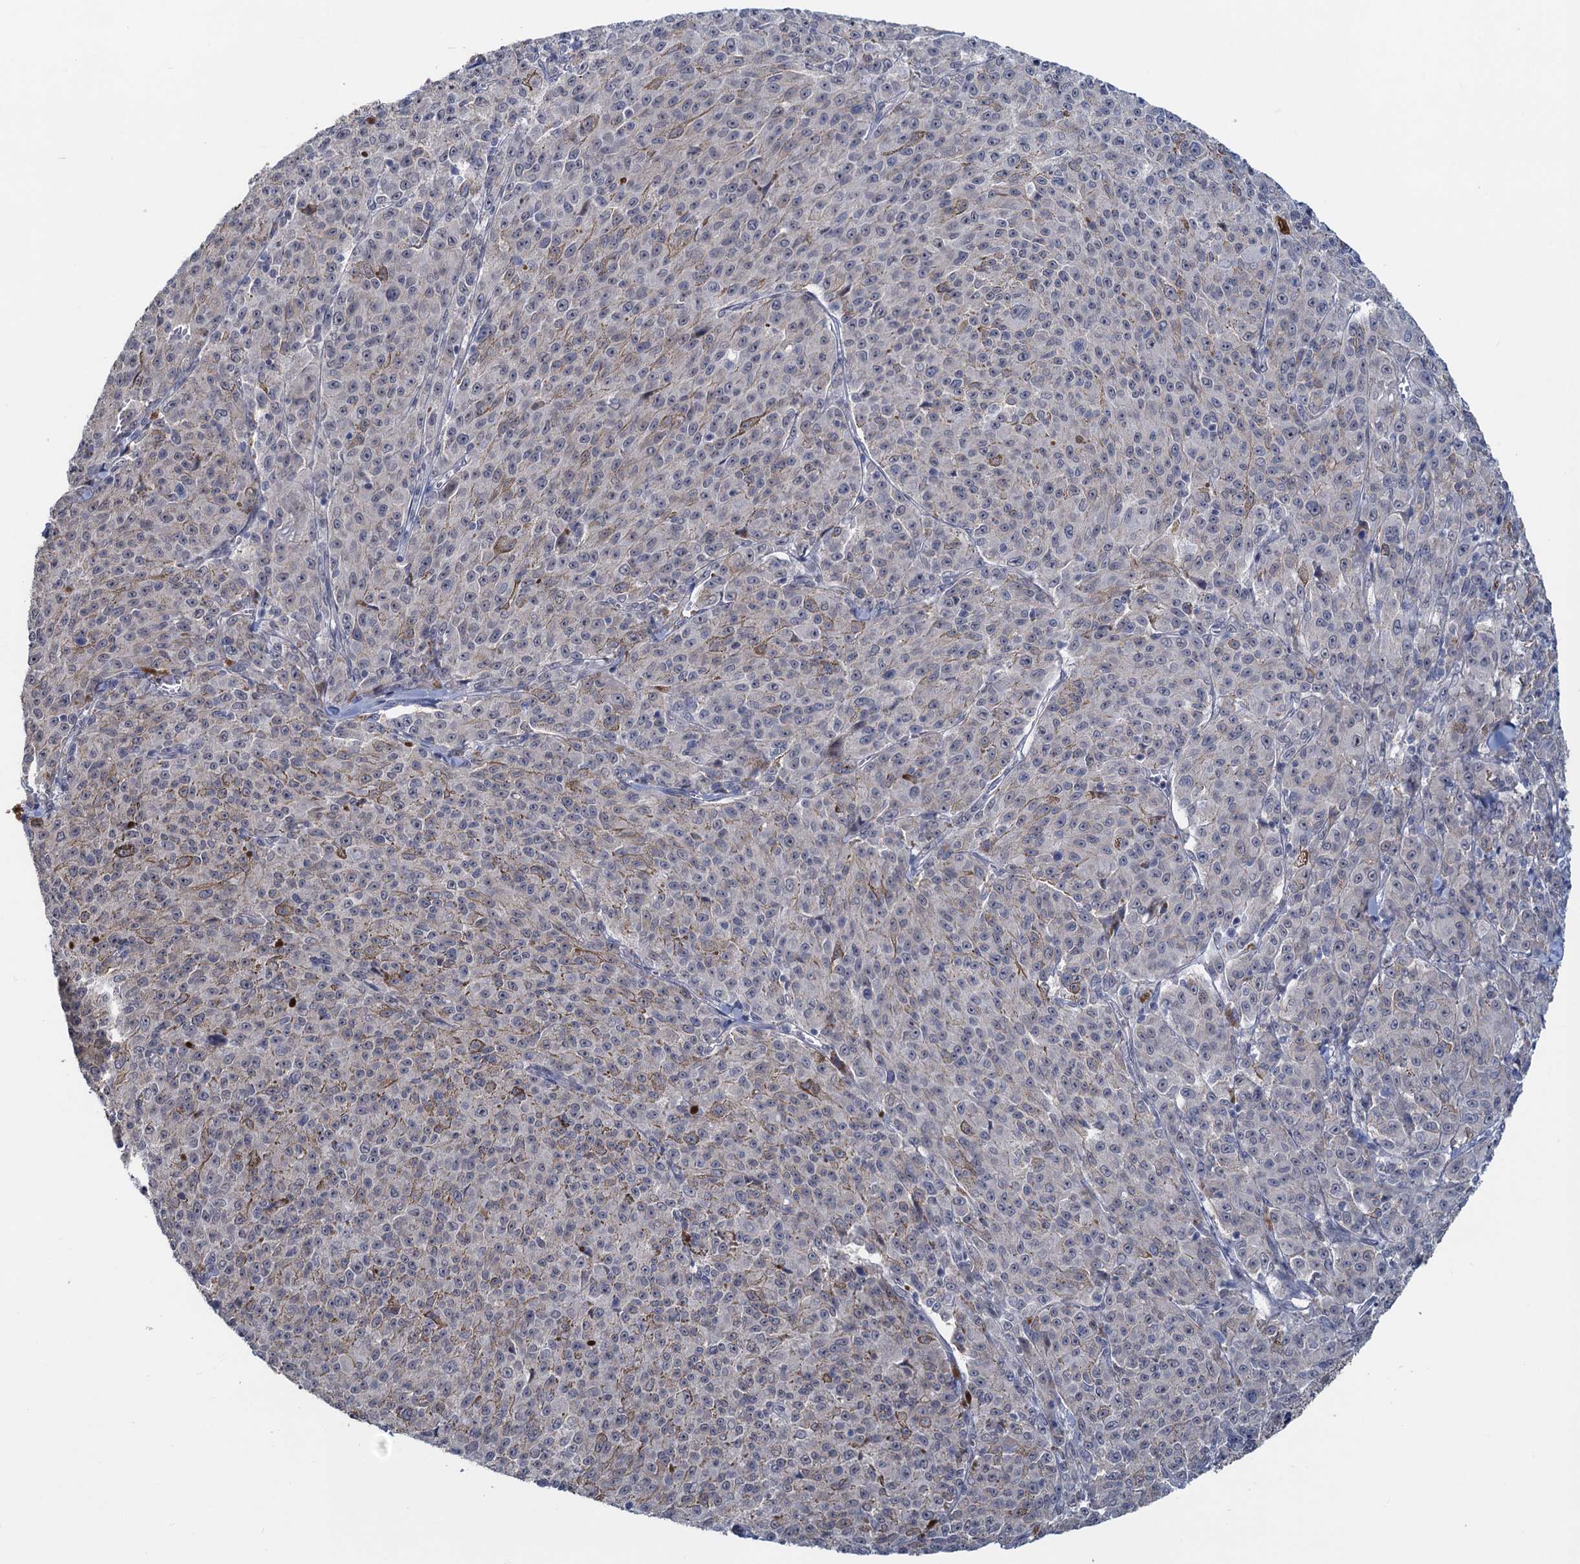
{"staining": {"intensity": "negative", "quantity": "none", "location": "none"}, "tissue": "melanoma", "cell_type": "Tumor cells", "image_type": "cancer", "snomed": [{"axis": "morphology", "description": "Malignant melanoma, NOS"}, {"axis": "topography", "description": "Skin"}], "caption": "Immunohistochemical staining of malignant melanoma shows no significant positivity in tumor cells.", "gene": "MYO16", "patient": {"sex": "female", "age": 52}}